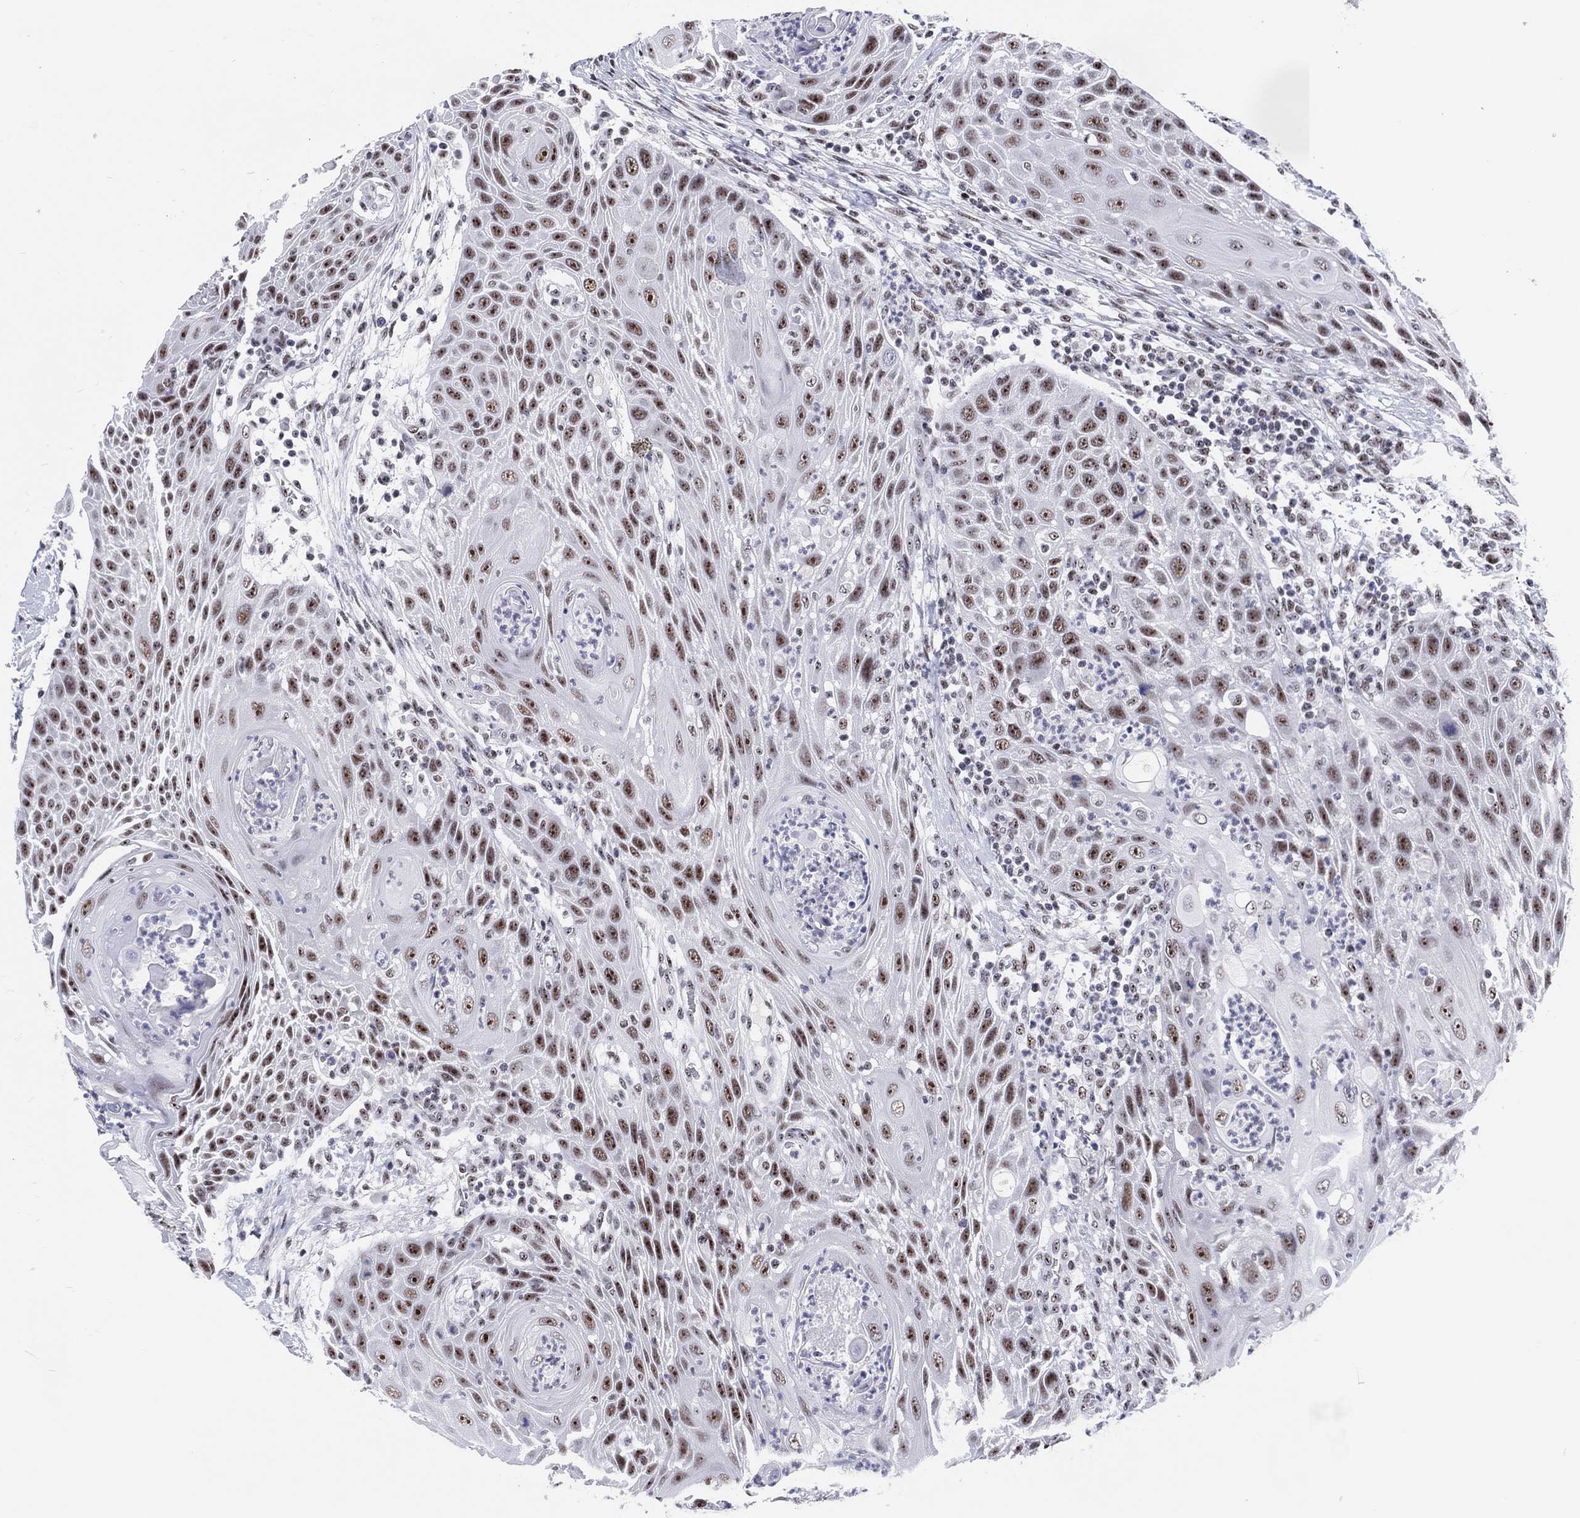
{"staining": {"intensity": "moderate", "quantity": ">75%", "location": "nuclear"}, "tissue": "head and neck cancer", "cell_type": "Tumor cells", "image_type": "cancer", "snomed": [{"axis": "morphology", "description": "Squamous cell carcinoma, NOS"}, {"axis": "topography", "description": "Head-Neck"}], "caption": "A micrograph of human head and neck cancer stained for a protein demonstrates moderate nuclear brown staining in tumor cells. The staining was performed using DAB to visualize the protein expression in brown, while the nuclei were stained in blue with hematoxylin (Magnification: 20x).", "gene": "MAPK8IP1", "patient": {"sex": "male", "age": 69}}